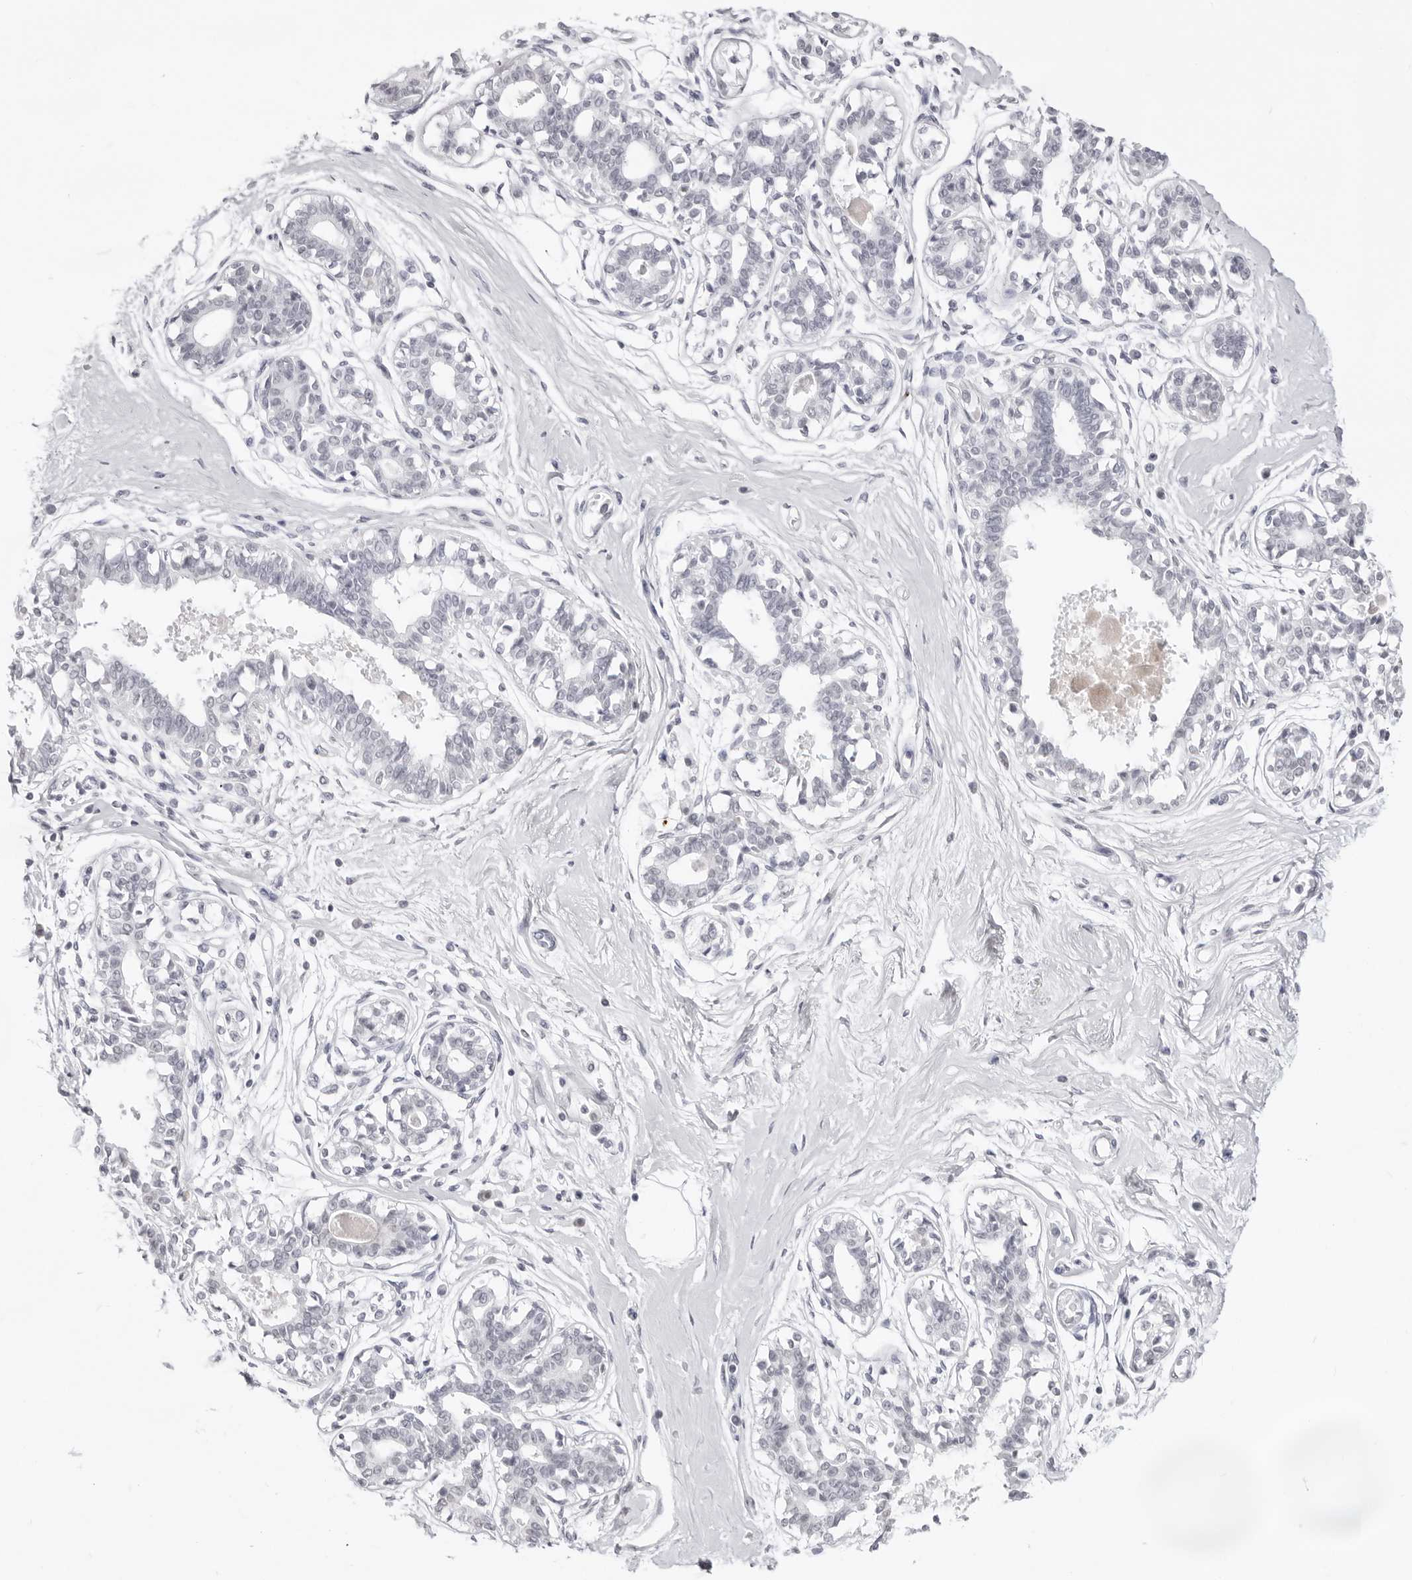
{"staining": {"intensity": "negative", "quantity": "none", "location": "none"}, "tissue": "breast", "cell_type": "Adipocytes", "image_type": "normal", "snomed": [{"axis": "morphology", "description": "Normal tissue, NOS"}, {"axis": "topography", "description": "Breast"}], "caption": "There is no significant positivity in adipocytes of breast. (Stains: DAB IHC with hematoxylin counter stain, Microscopy: brightfield microscopy at high magnification).", "gene": "CST5", "patient": {"sex": "female", "age": 45}}